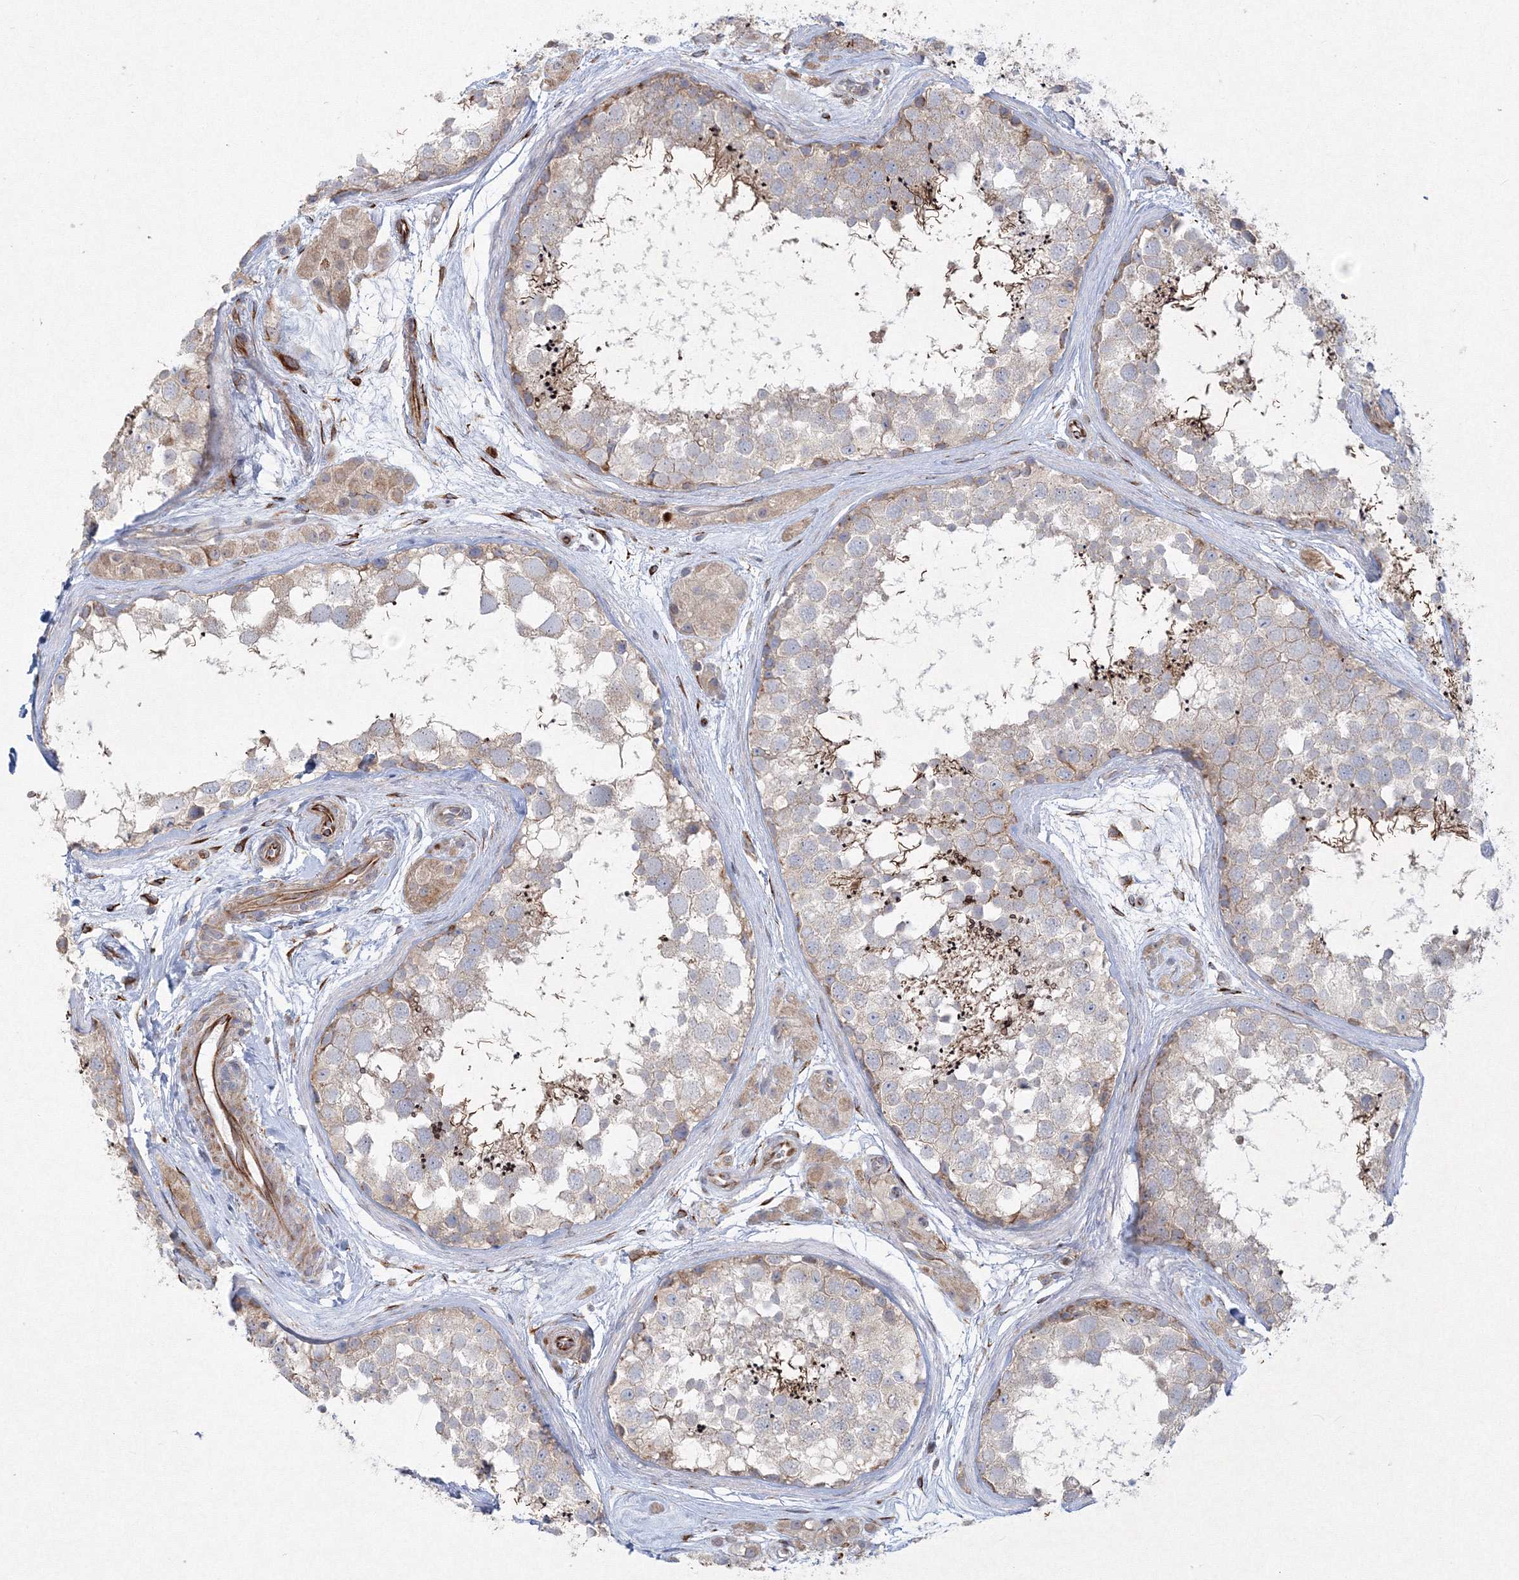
{"staining": {"intensity": "moderate", "quantity": "<25%", "location": "cytoplasmic/membranous"}, "tissue": "testis", "cell_type": "Cells in seminiferous ducts", "image_type": "normal", "snomed": [{"axis": "morphology", "description": "Normal tissue, NOS"}, {"axis": "topography", "description": "Testis"}], "caption": "Testis stained with IHC displays moderate cytoplasmic/membranous positivity in about <25% of cells in seminiferous ducts. (IHC, brightfield microscopy, high magnification).", "gene": "WDR49", "patient": {"sex": "male", "age": 56}}